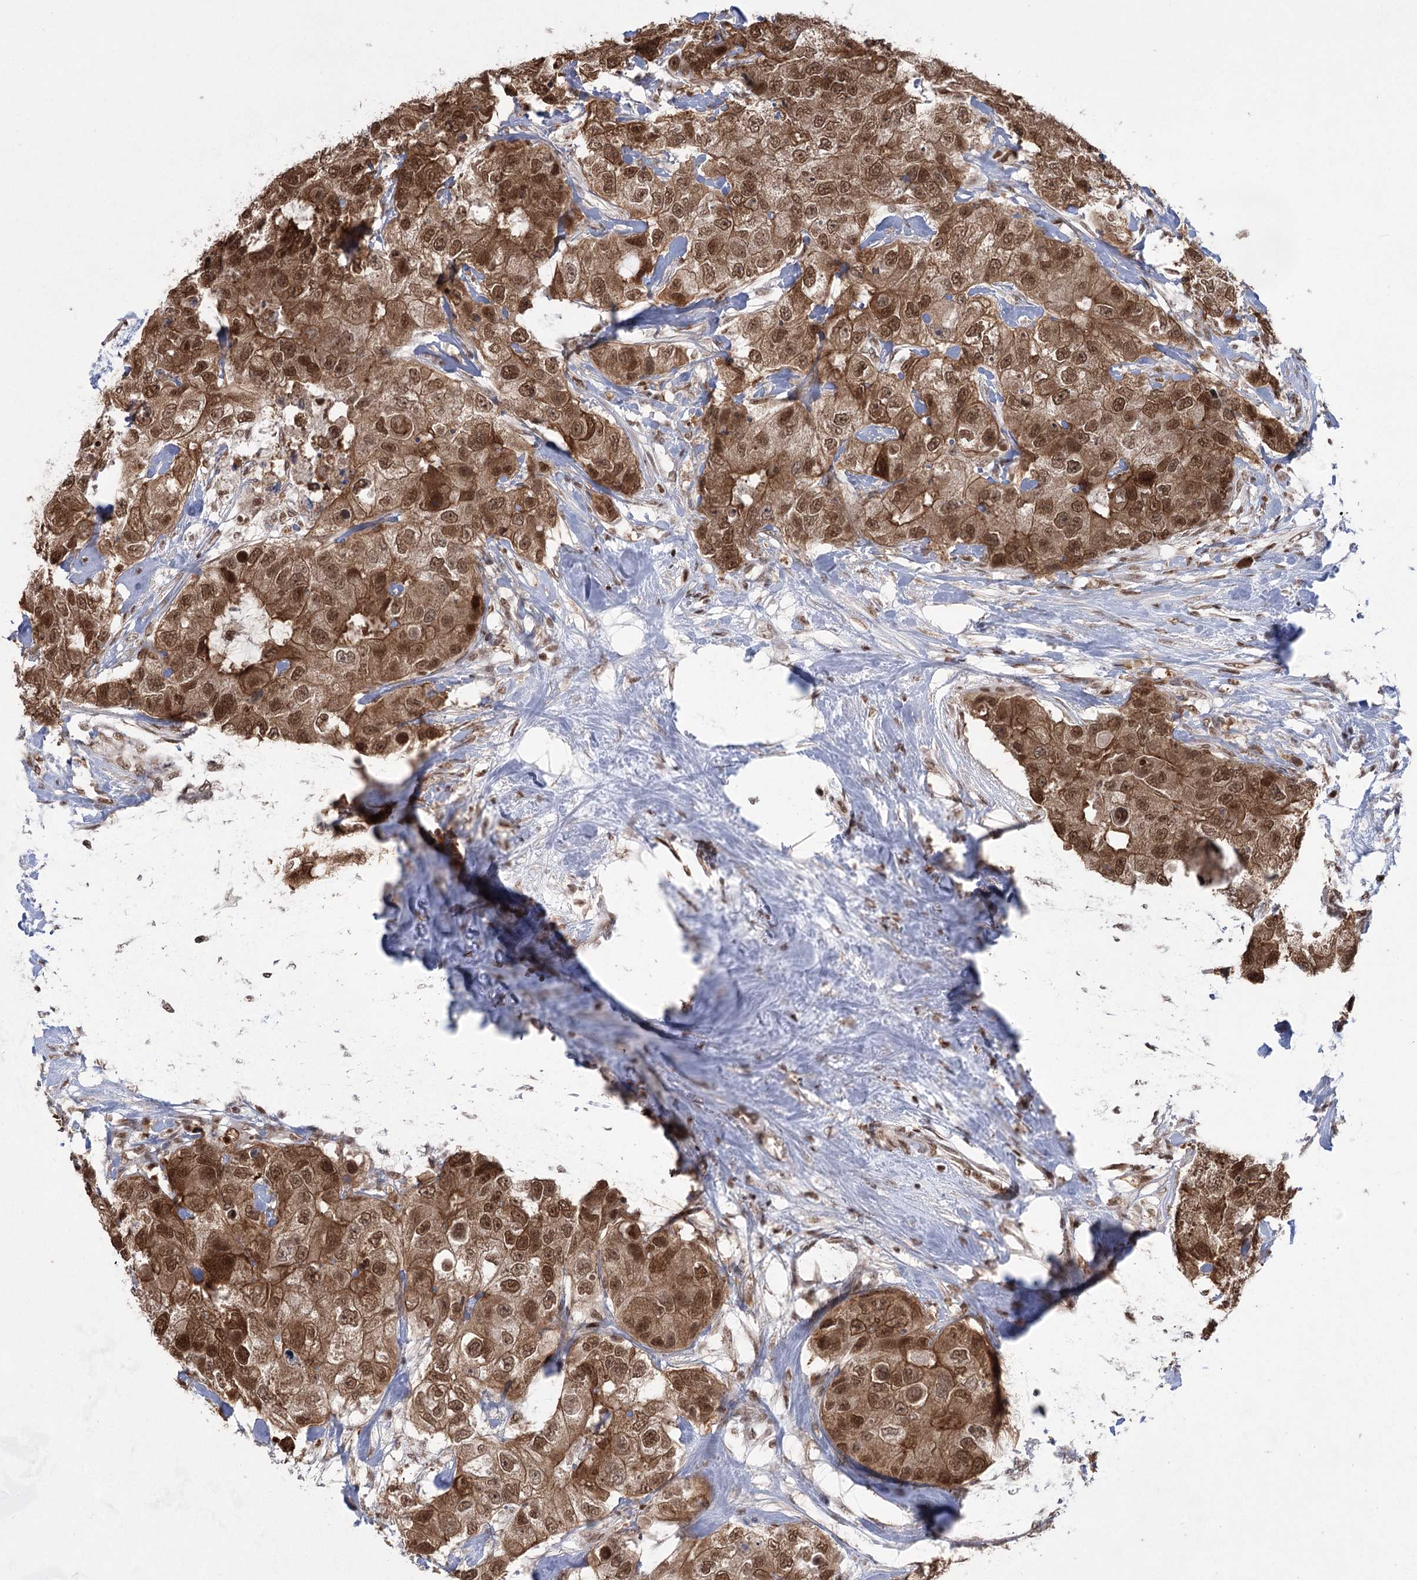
{"staining": {"intensity": "moderate", "quantity": ">75%", "location": "cytoplasmic/membranous,nuclear"}, "tissue": "breast cancer", "cell_type": "Tumor cells", "image_type": "cancer", "snomed": [{"axis": "morphology", "description": "Duct carcinoma"}, {"axis": "topography", "description": "Breast"}], "caption": "There is medium levels of moderate cytoplasmic/membranous and nuclear positivity in tumor cells of breast cancer, as demonstrated by immunohistochemical staining (brown color).", "gene": "ZCCHC8", "patient": {"sex": "female", "age": 62}}